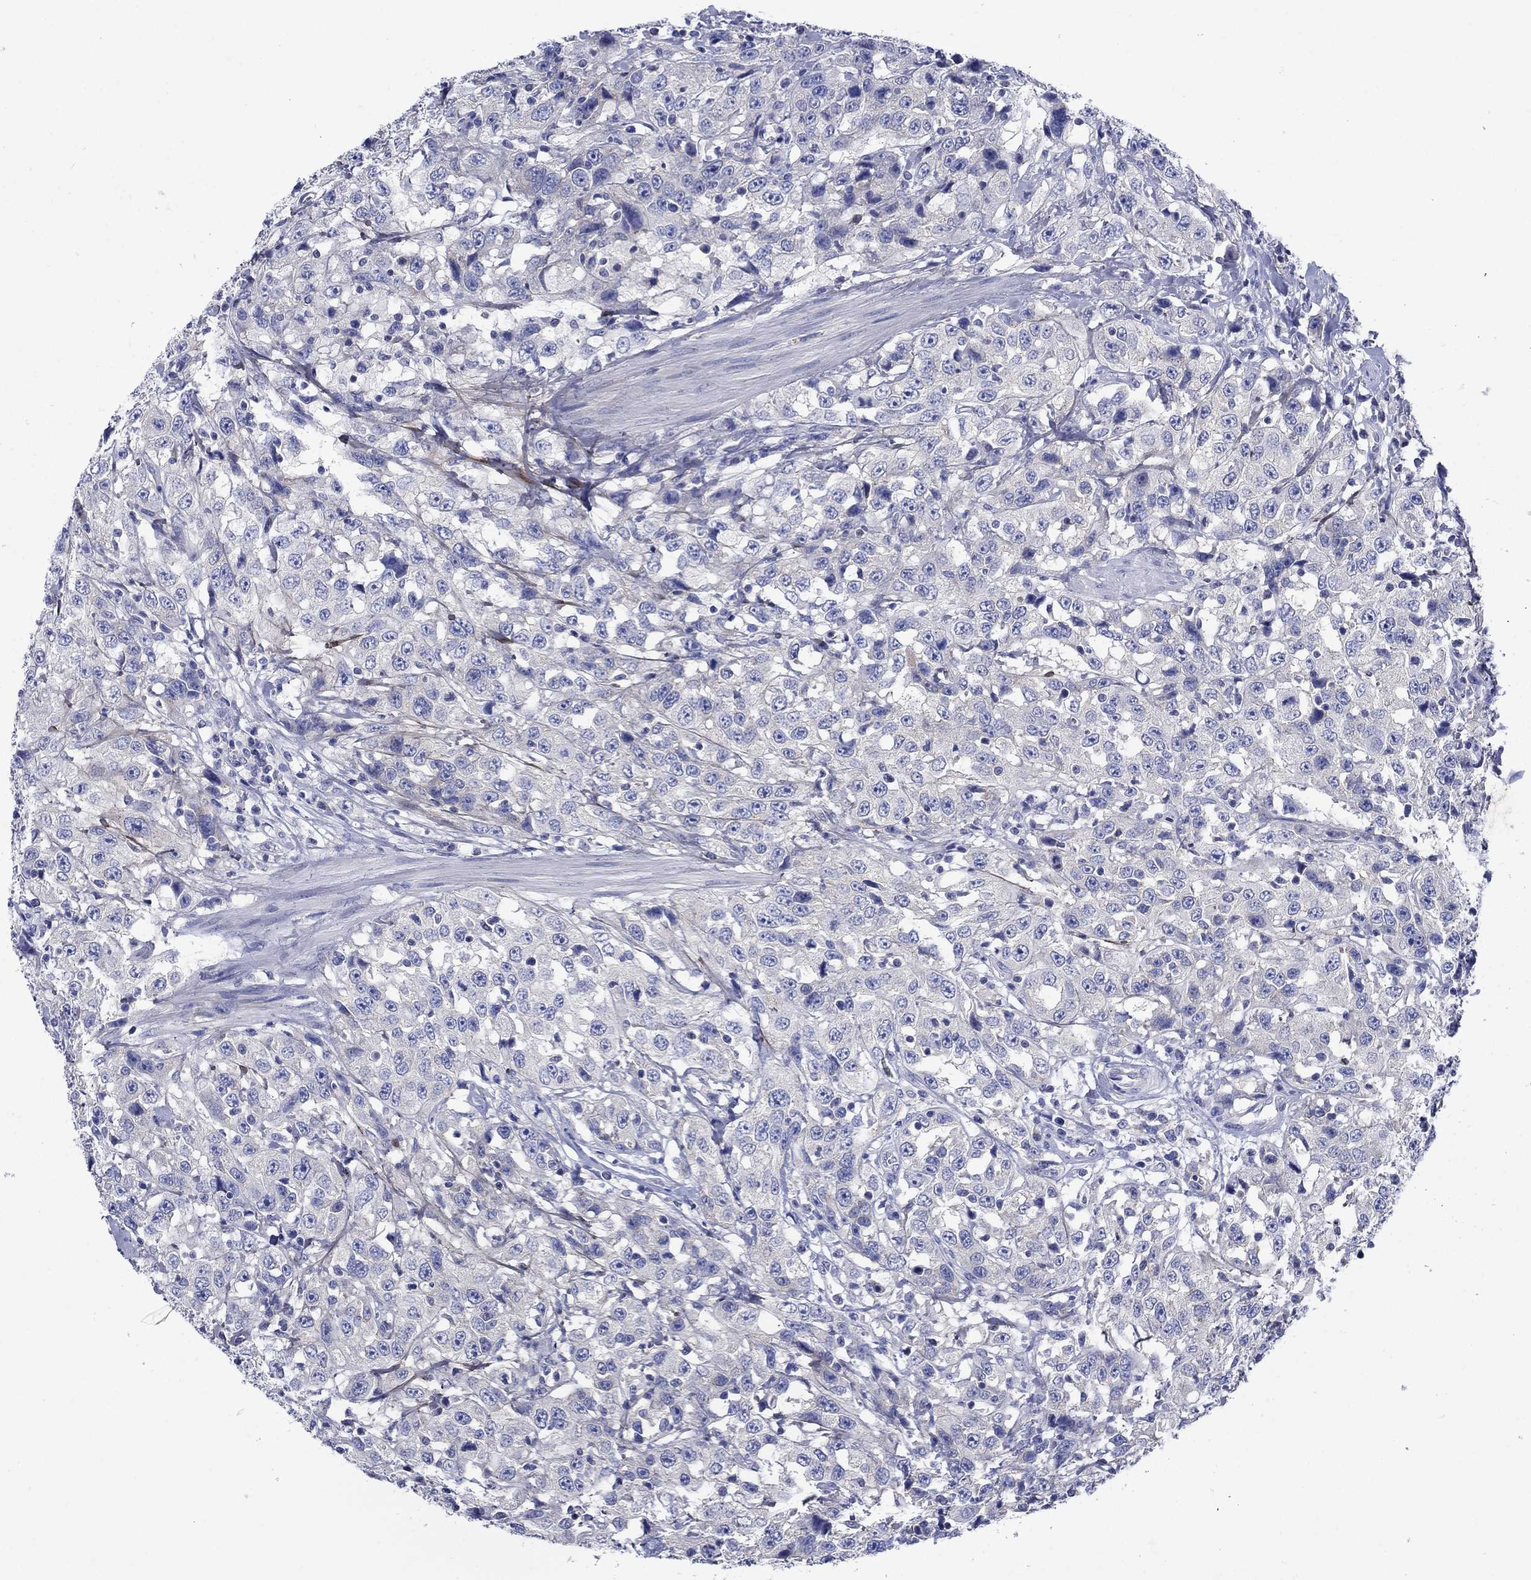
{"staining": {"intensity": "negative", "quantity": "none", "location": "none"}, "tissue": "urothelial cancer", "cell_type": "Tumor cells", "image_type": "cancer", "snomed": [{"axis": "morphology", "description": "Urothelial carcinoma, NOS"}, {"axis": "morphology", "description": "Urothelial carcinoma, High grade"}, {"axis": "topography", "description": "Urinary bladder"}], "caption": "There is no significant positivity in tumor cells of urothelial cancer. (Stains: DAB (3,3'-diaminobenzidine) immunohistochemistry with hematoxylin counter stain, Microscopy: brightfield microscopy at high magnification).", "gene": "SULT2B1", "patient": {"sex": "female", "age": 73}}